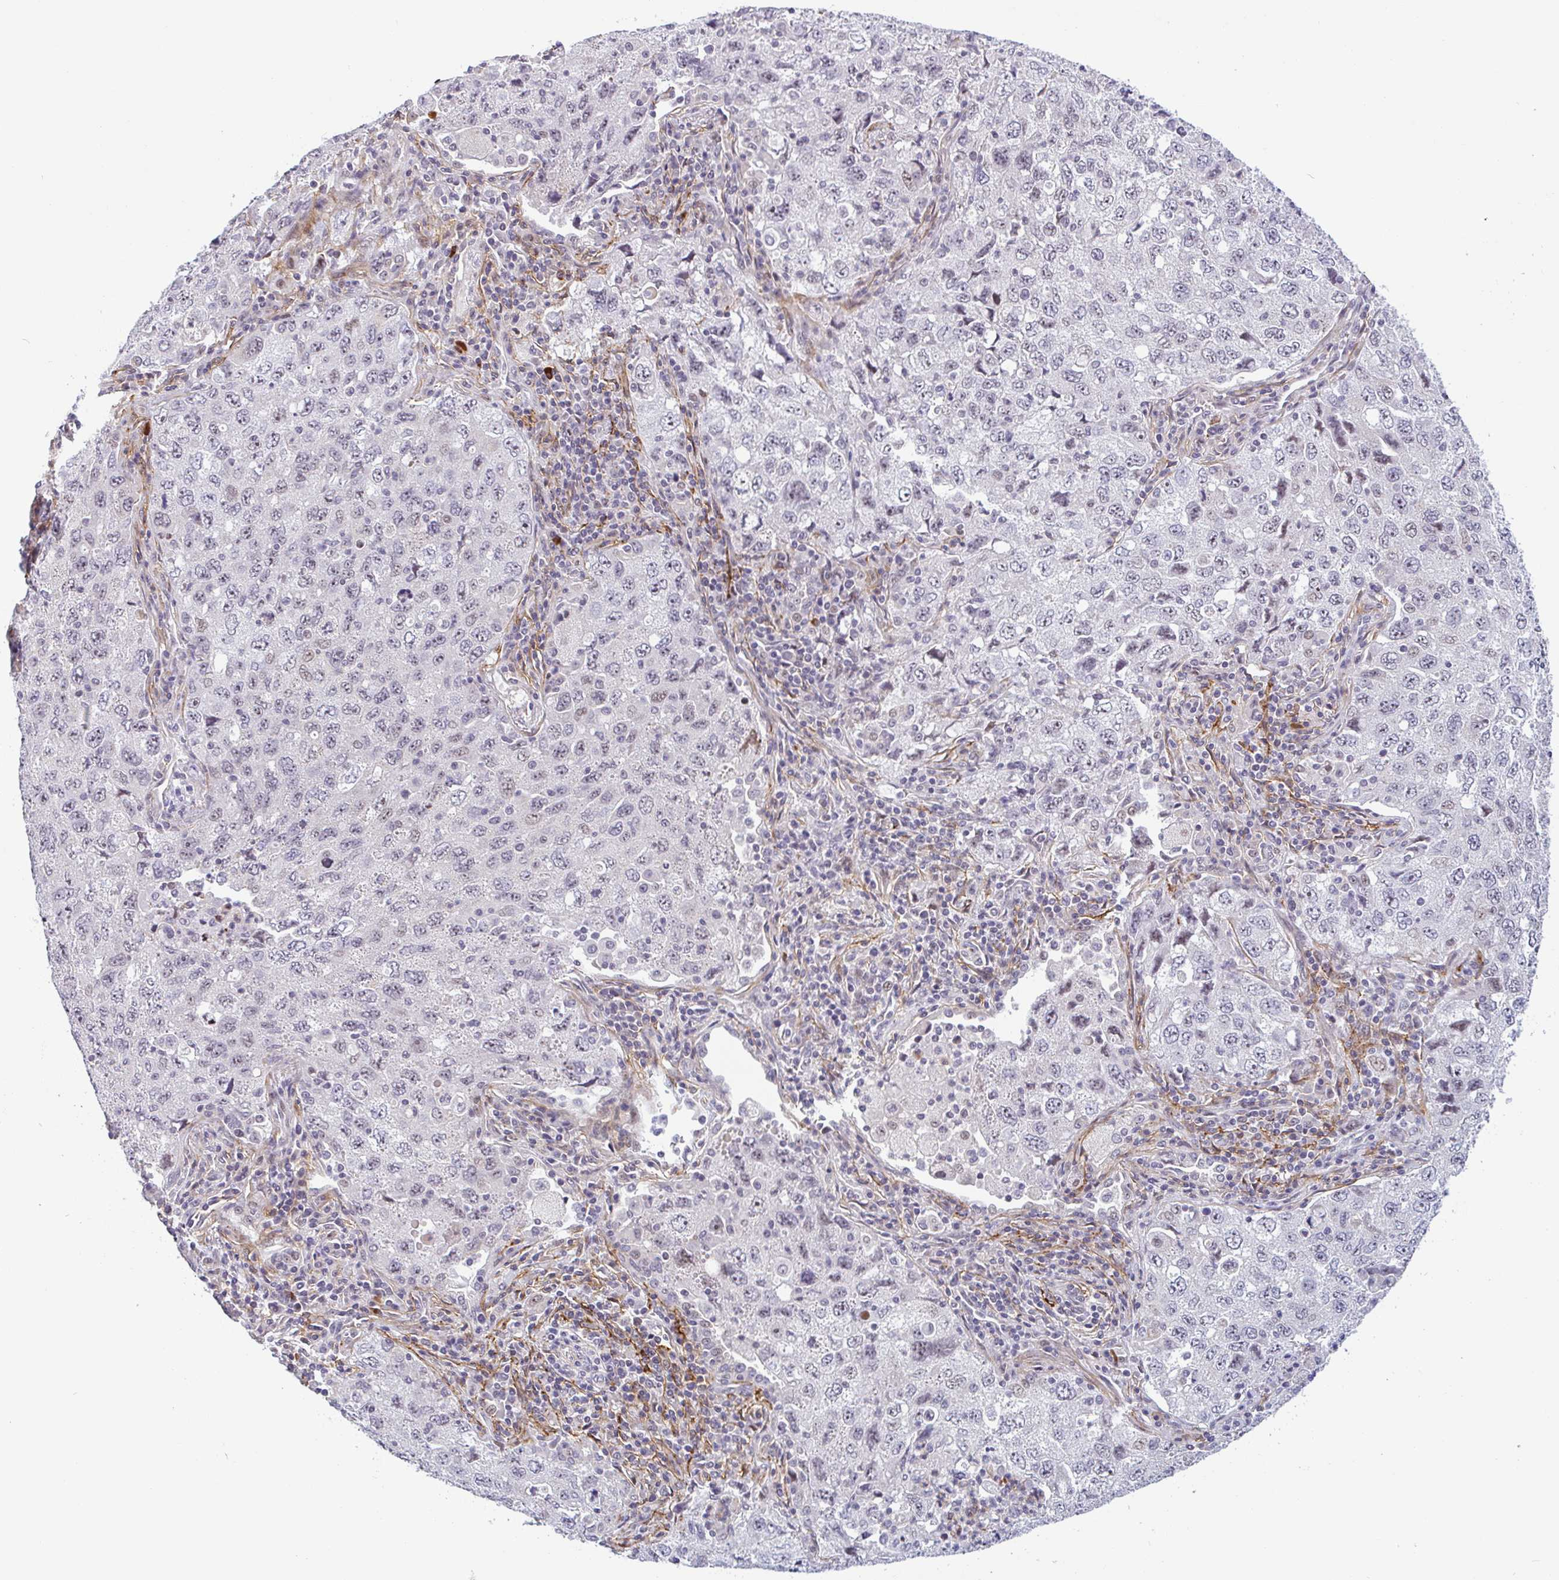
{"staining": {"intensity": "weak", "quantity": "<25%", "location": "nuclear"}, "tissue": "lung cancer", "cell_type": "Tumor cells", "image_type": "cancer", "snomed": [{"axis": "morphology", "description": "Adenocarcinoma, NOS"}, {"axis": "topography", "description": "Lung"}], "caption": "DAB immunohistochemical staining of lung cancer (adenocarcinoma) demonstrates no significant positivity in tumor cells.", "gene": "TMEM119", "patient": {"sex": "female", "age": 57}}